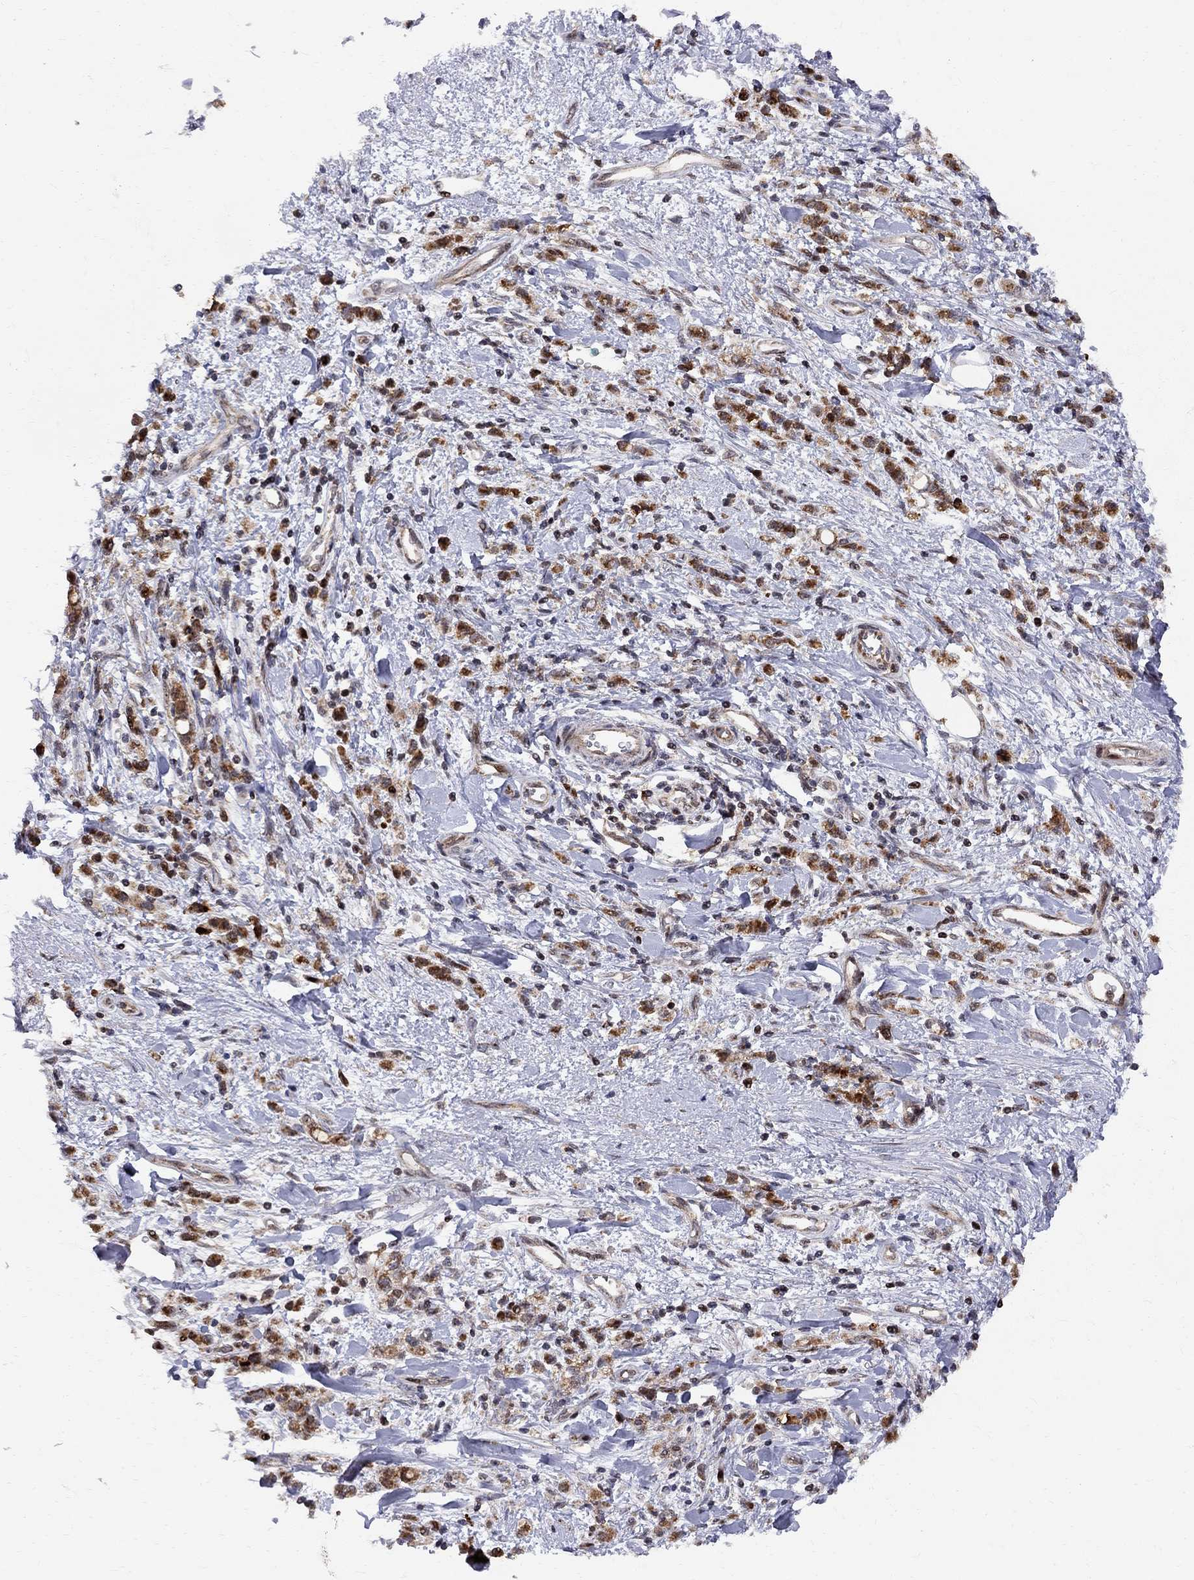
{"staining": {"intensity": "strong", "quantity": "25%-75%", "location": "cytoplasmic/membranous,nuclear"}, "tissue": "stomach cancer", "cell_type": "Tumor cells", "image_type": "cancer", "snomed": [{"axis": "morphology", "description": "Adenocarcinoma, NOS"}, {"axis": "topography", "description": "Stomach"}], "caption": "IHC of stomach cancer (adenocarcinoma) demonstrates high levels of strong cytoplasmic/membranous and nuclear staining in about 25%-75% of tumor cells.", "gene": "ELOB", "patient": {"sex": "male", "age": 77}}